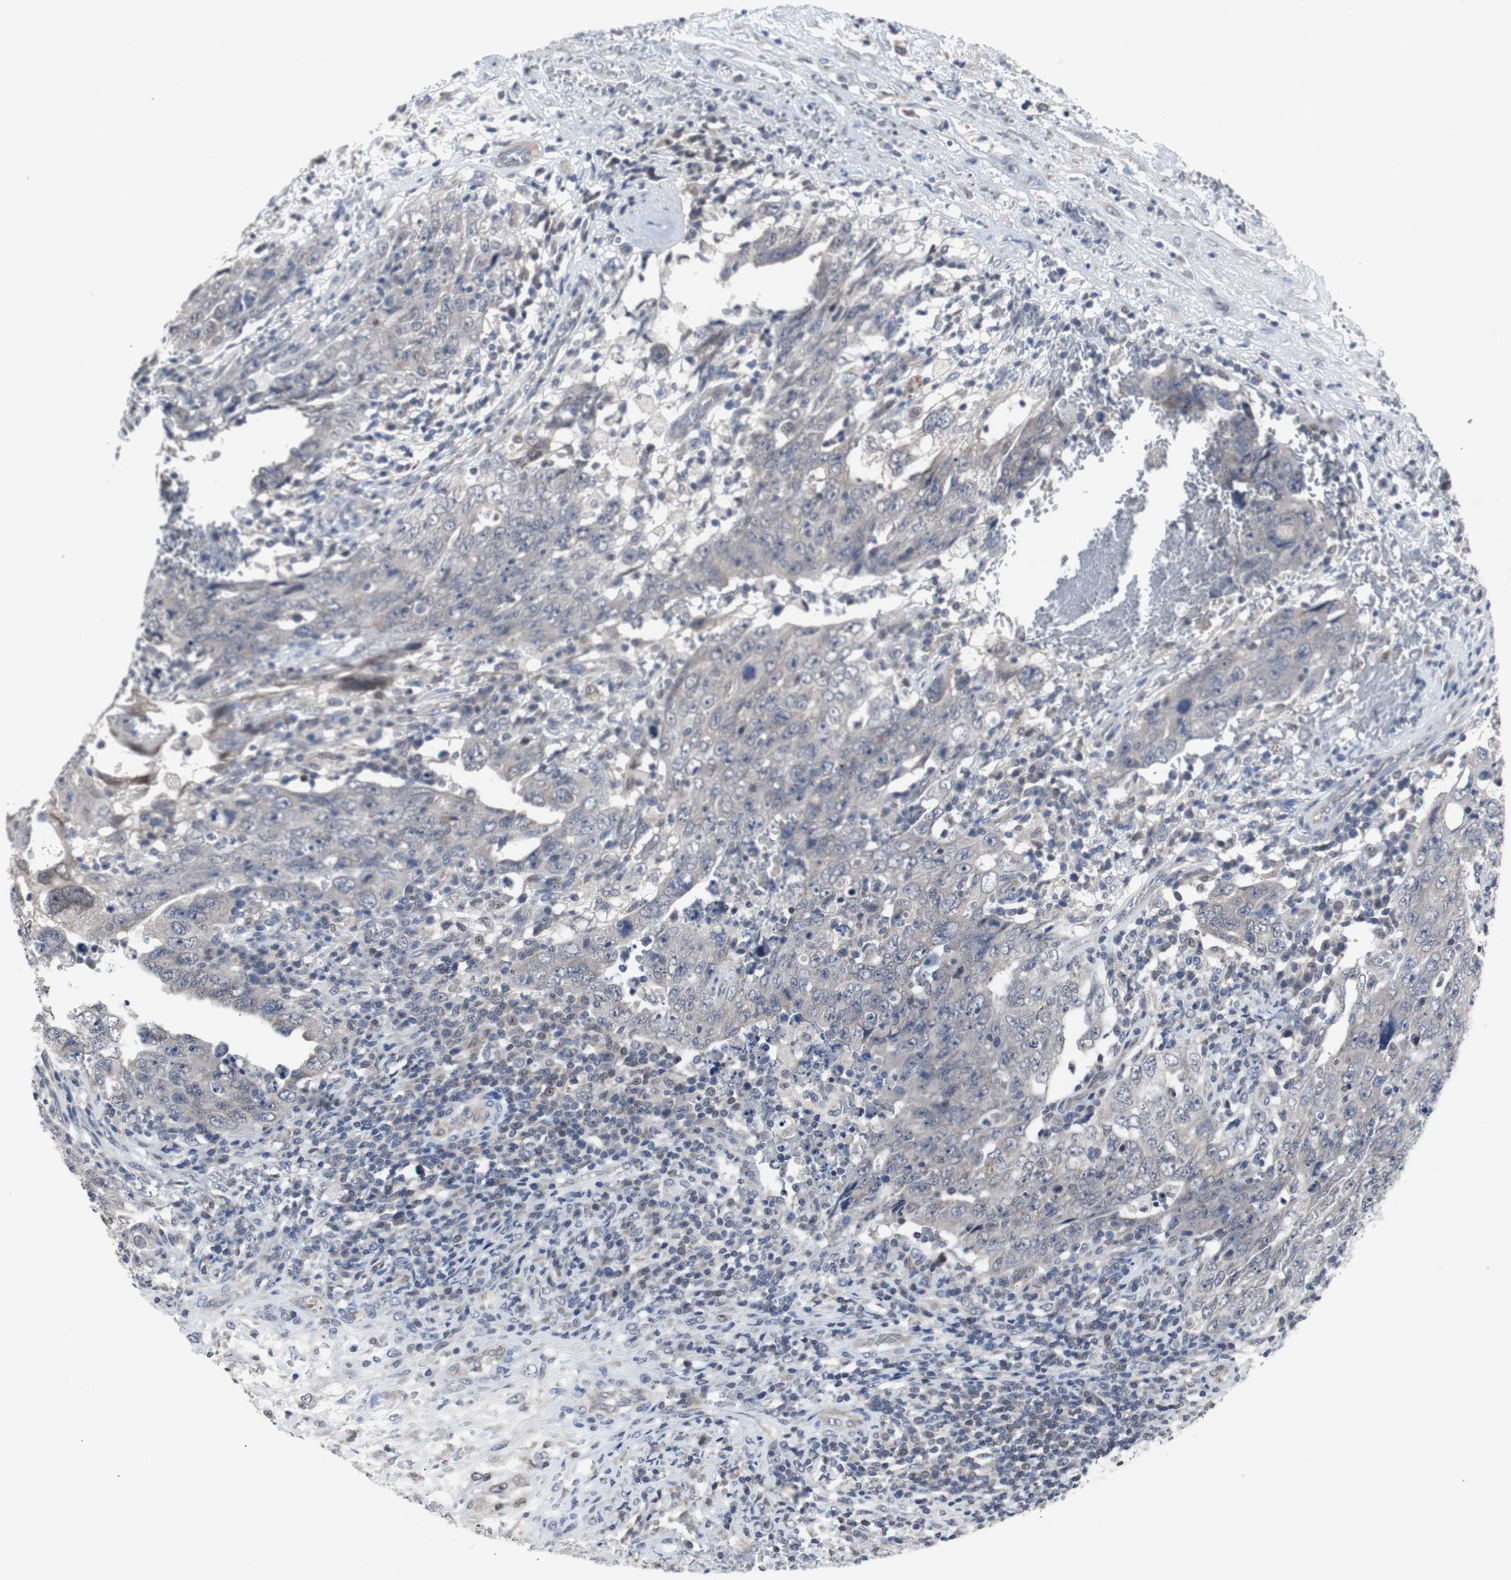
{"staining": {"intensity": "negative", "quantity": "none", "location": "none"}, "tissue": "testis cancer", "cell_type": "Tumor cells", "image_type": "cancer", "snomed": [{"axis": "morphology", "description": "Carcinoma, Embryonal, NOS"}, {"axis": "topography", "description": "Testis"}], "caption": "High power microscopy photomicrograph of an IHC photomicrograph of testis cancer, revealing no significant positivity in tumor cells. (DAB immunohistochemistry (IHC) with hematoxylin counter stain).", "gene": "RBM47", "patient": {"sex": "male", "age": 26}}